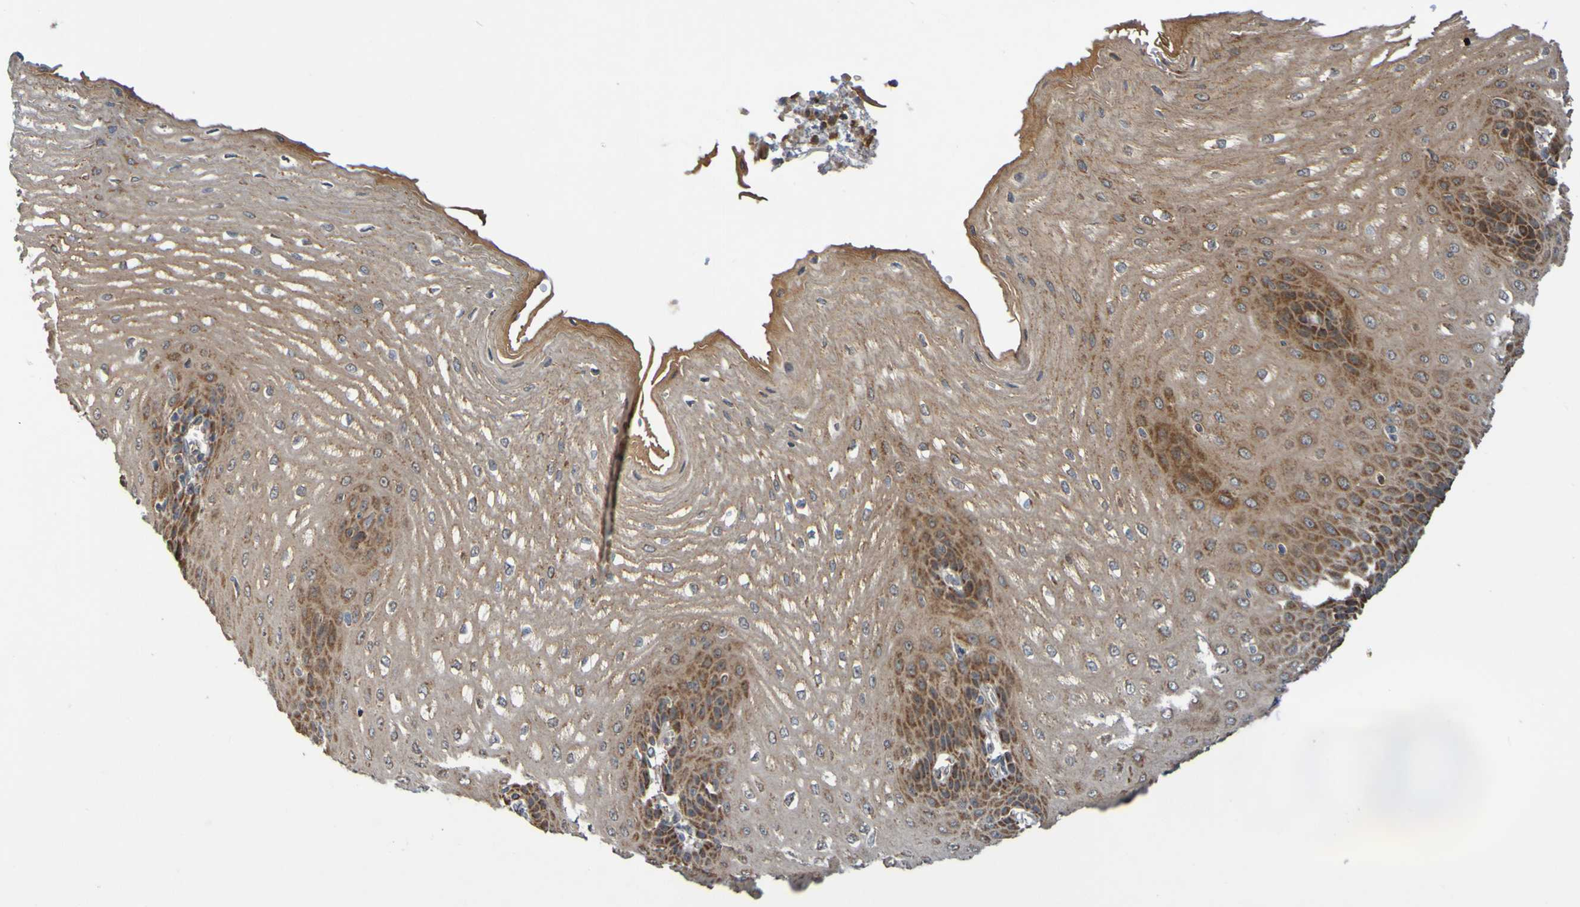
{"staining": {"intensity": "moderate", "quantity": ">75%", "location": "cytoplasmic/membranous"}, "tissue": "esophagus", "cell_type": "Squamous epithelial cells", "image_type": "normal", "snomed": [{"axis": "morphology", "description": "Normal tissue, NOS"}, {"axis": "topography", "description": "Esophagus"}], "caption": "Immunohistochemistry (IHC) photomicrograph of unremarkable human esophagus stained for a protein (brown), which shows medium levels of moderate cytoplasmic/membranous positivity in approximately >75% of squamous epithelial cells.", "gene": "TMBIM1", "patient": {"sex": "male", "age": 54}}